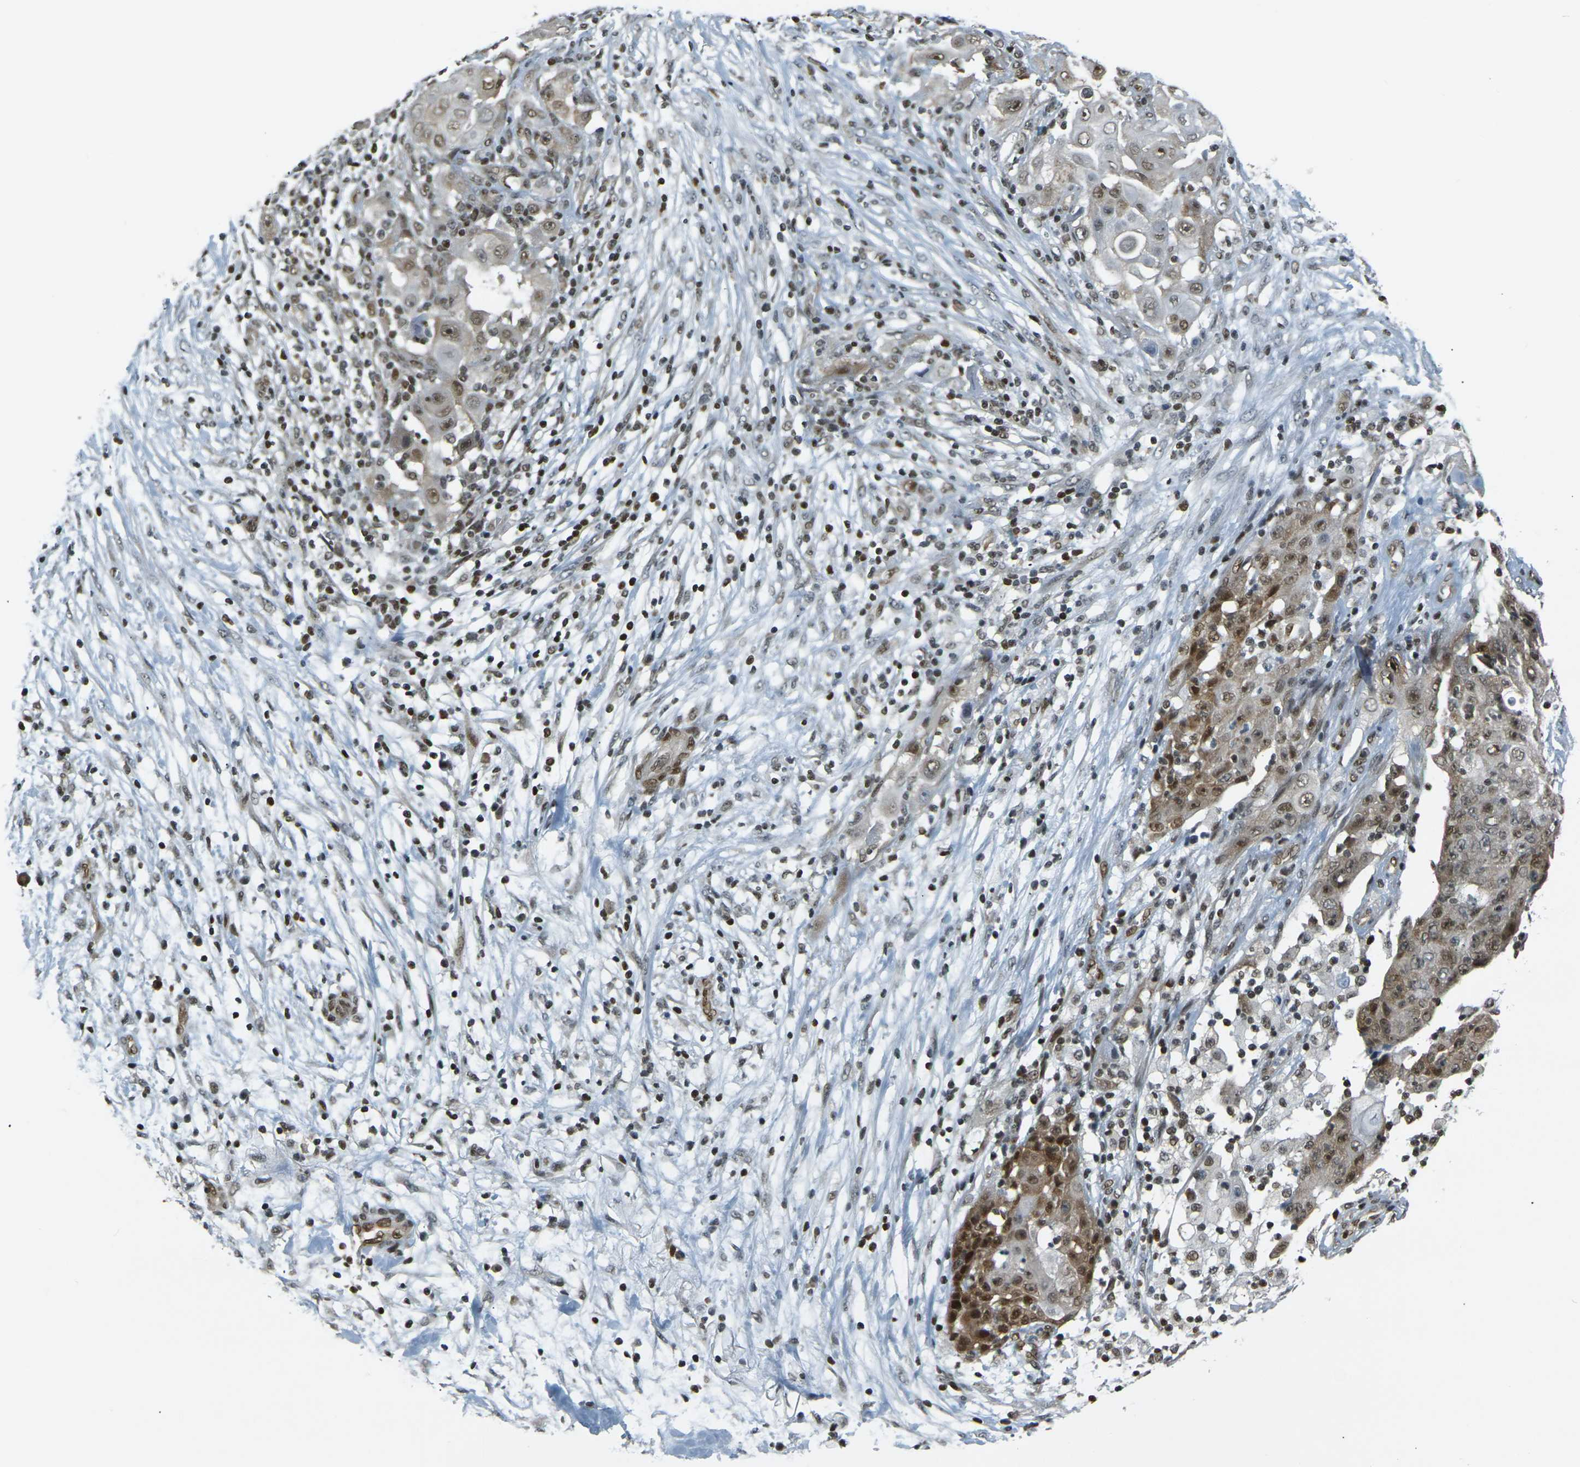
{"staining": {"intensity": "moderate", "quantity": "25%-75%", "location": "nuclear"}, "tissue": "ovarian cancer", "cell_type": "Tumor cells", "image_type": "cancer", "snomed": [{"axis": "morphology", "description": "Carcinoma, endometroid"}, {"axis": "topography", "description": "Ovary"}], "caption": "Ovarian cancer (endometroid carcinoma) stained for a protein exhibits moderate nuclear positivity in tumor cells. (DAB IHC, brown staining for protein, blue staining for nuclei).", "gene": "NHEJ1", "patient": {"sex": "female", "age": 42}}